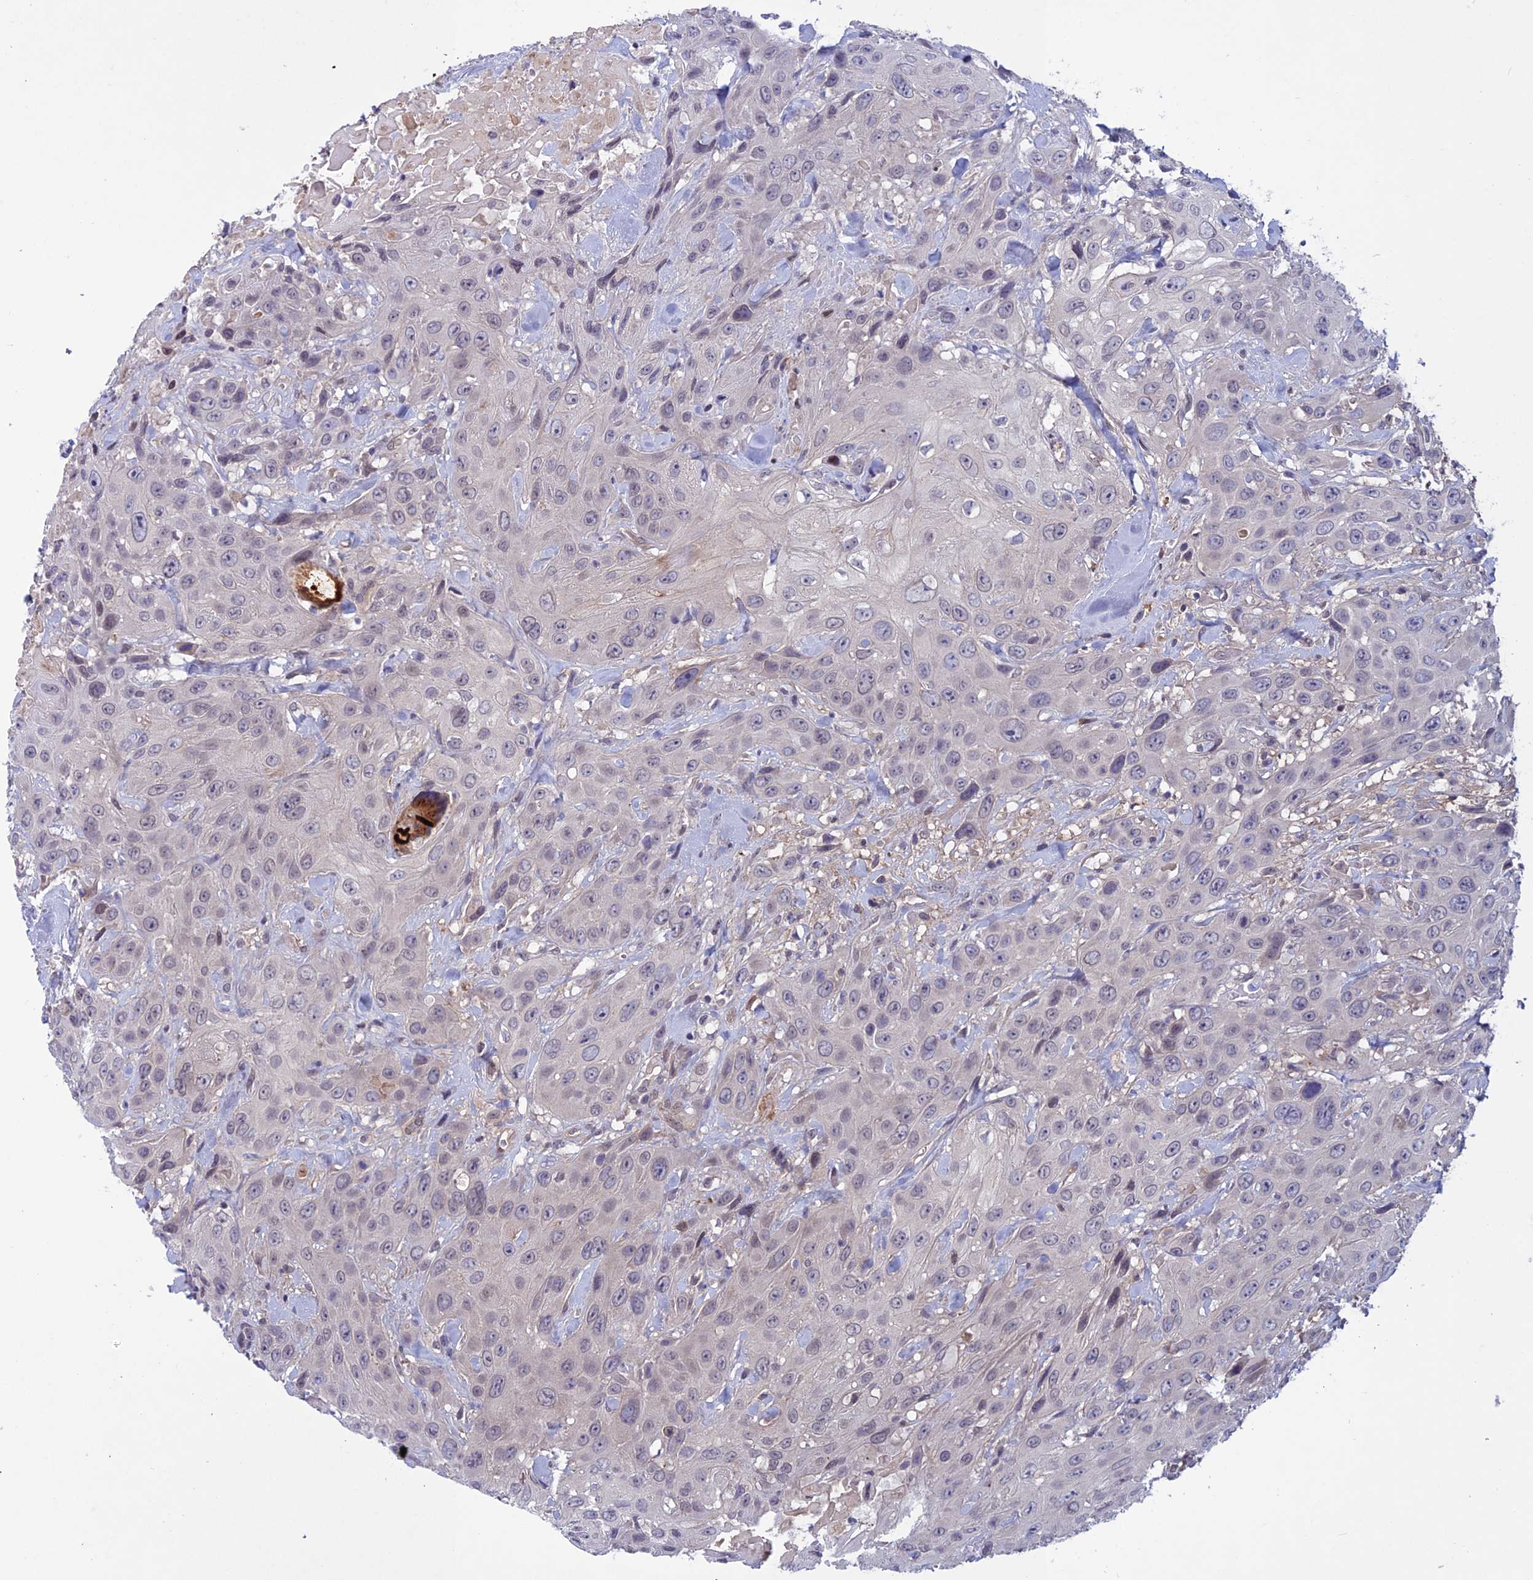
{"staining": {"intensity": "negative", "quantity": "none", "location": "none"}, "tissue": "head and neck cancer", "cell_type": "Tumor cells", "image_type": "cancer", "snomed": [{"axis": "morphology", "description": "Squamous cell carcinoma, NOS"}, {"axis": "topography", "description": "Head-Neck"}], "caption": "Squamous cell carcinoma (head and neck) stained for a protein using IHC displays no staining tumor cells.", "gene": "FKBPL", "patient": {"sex": "male", "age": 81}}